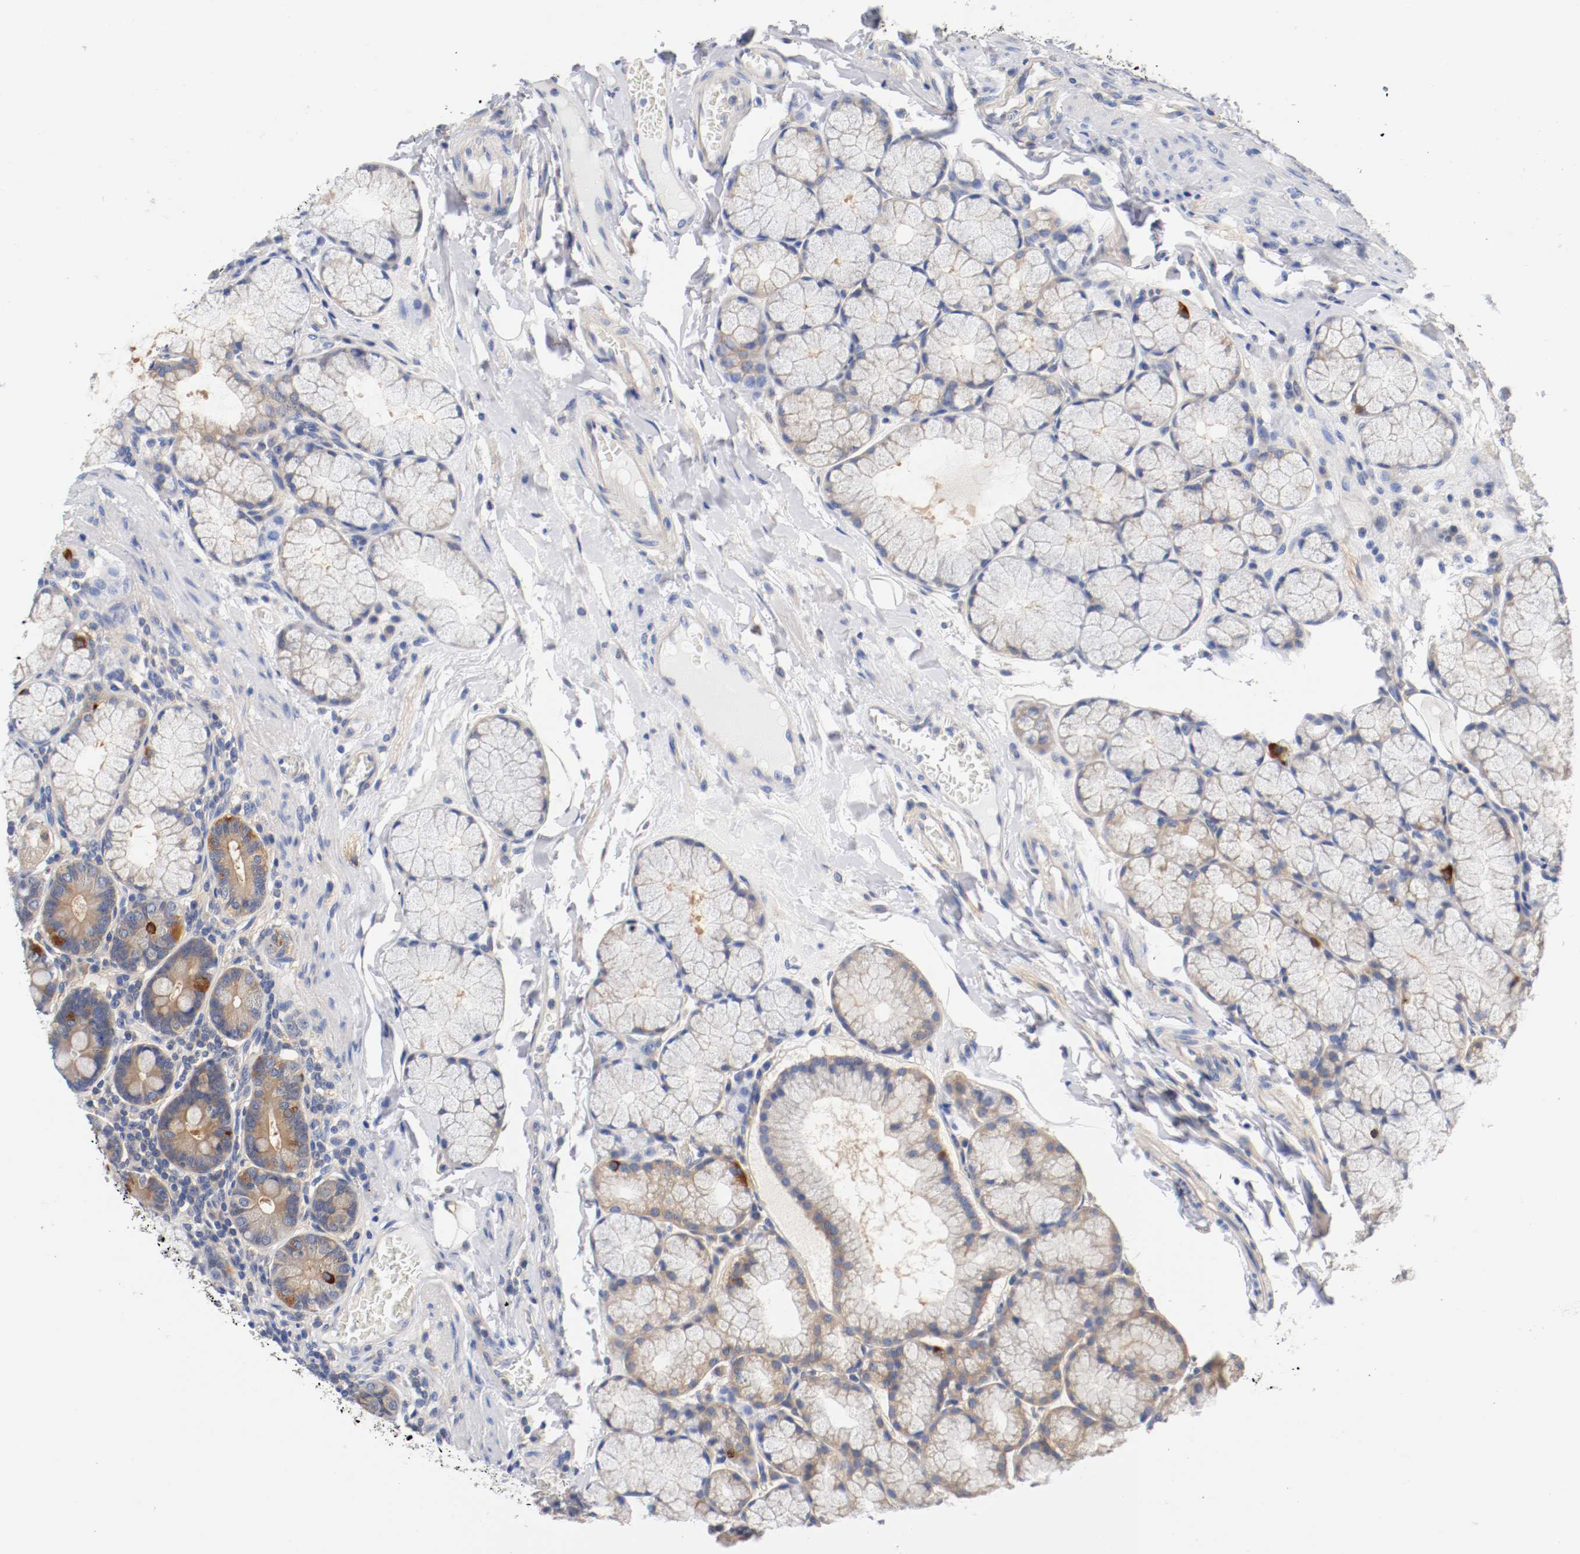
{"staining": {"intensity": "weak", "quantity": ">75%", "location": "cytoplasmic/membranous"}, "tissue": "duodenum", "cell_type": "Glandular cells", "image_type": "normal", "snomed": [{"axis": "morphology", "description": "Normal tissue, NOS"}, {"axis": "topography", "description": "Duodenum"}], "caption": "Immunohistochemical staining of normal human duodenum shows >75% levels of weak cytoplasmic/membranous protein expression in approximately >75% of glandular cells. The protein is stained brown, and the nuclei are stained in blue (DAB IHC with brightfield microscopy, high magnification).", "gene": "HGS", "patient": {"sex": "male", "age": 50}}